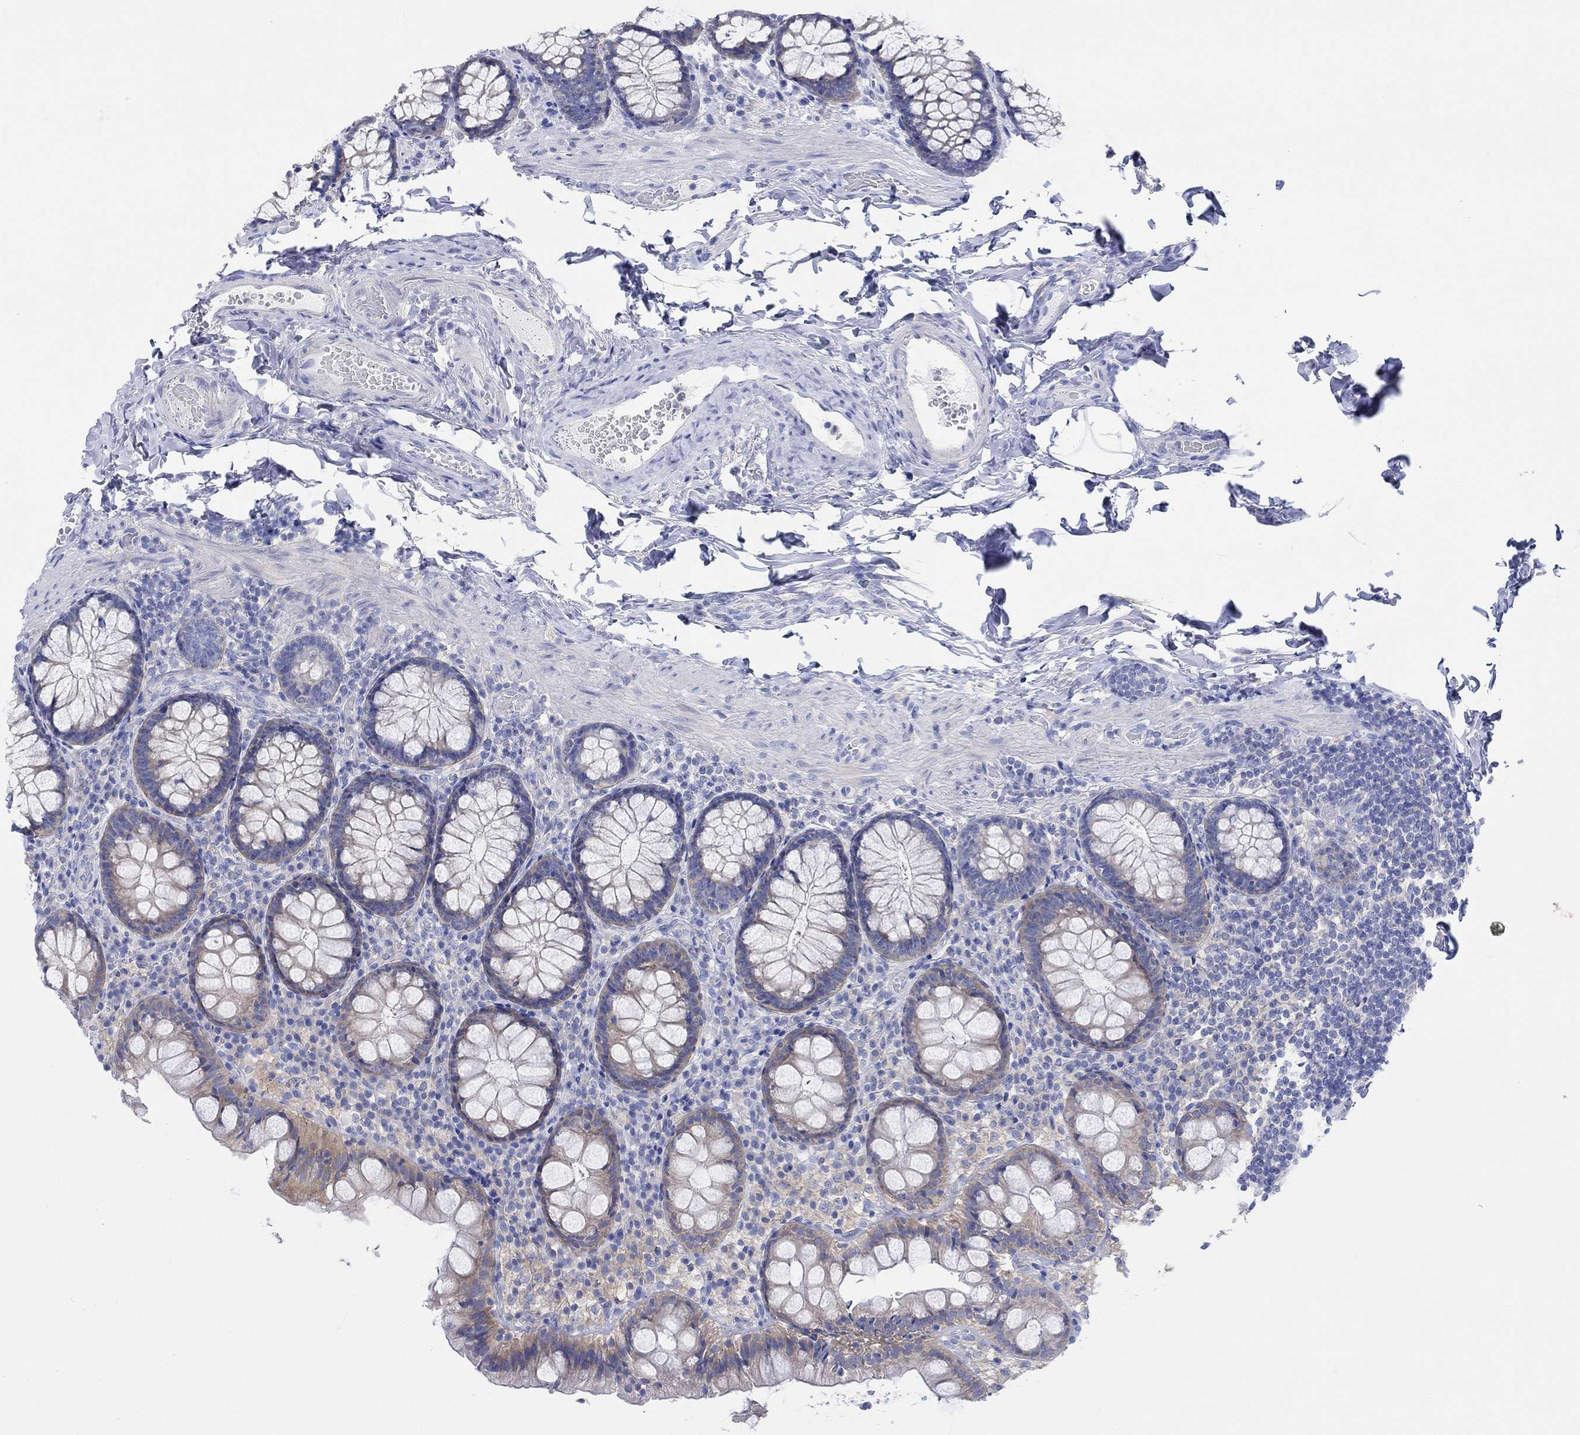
{"staining": {"intensity": "negative", "quantity": "none", "location": "none"}, "tissue": "colon", "cell_type": "Endothelial cells", "image_type": "normal", "snomed": [{"axis": "morphology", "description": "Normal tissue, NOS"}, {"axis": "topography", "description": "Colon"}], "caption": "Immunohistochemistry (IHC) image of benign colon stained for a protein (brown), which shows no staining in endothelial cells.", "gene": "REEP6", "patient": {"sex": "female", "age": 86}}